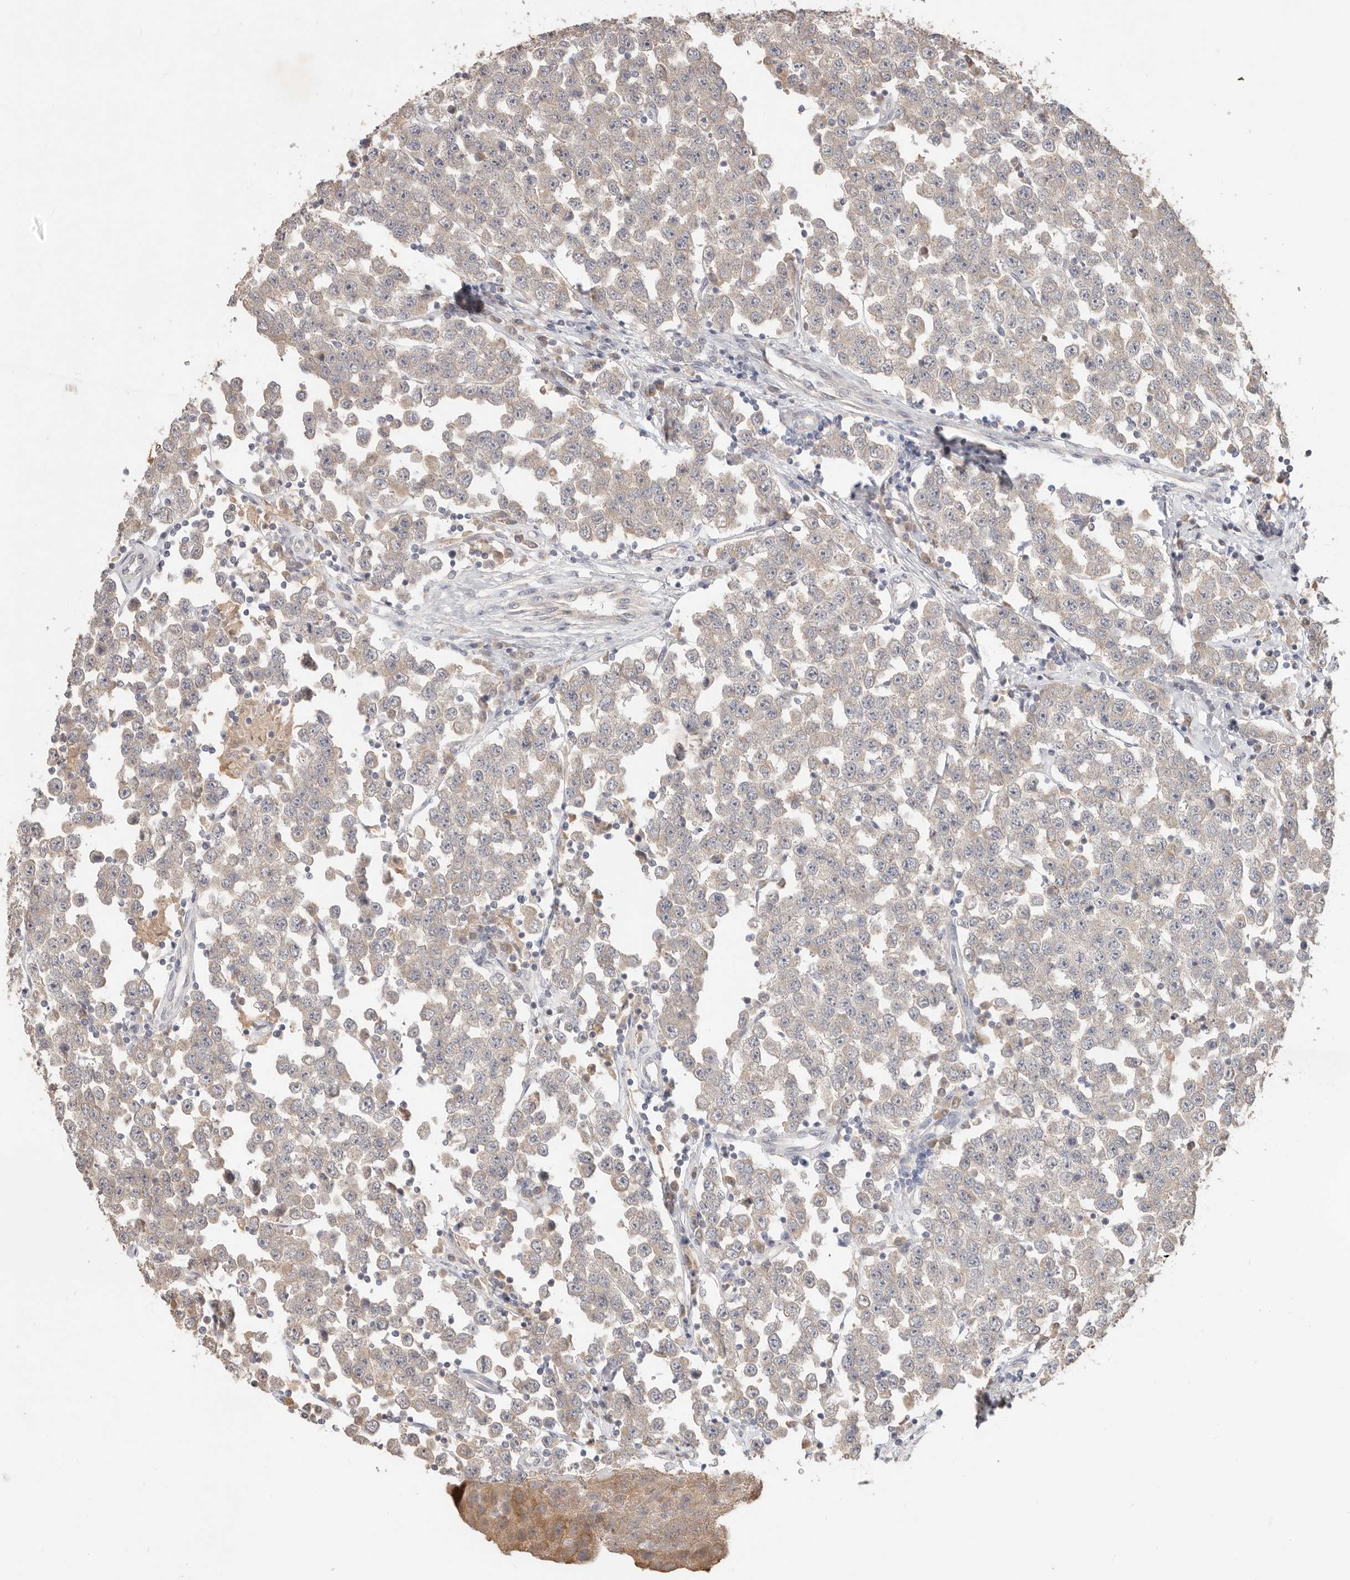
{"staining": {"intensity": "weak", "quantity": ">75%", "location": "cytoplasmic/membranous"}, "tissue": "testis cancer", "cell_type": "Tumor cells", "image_type": "cancer", "snomed": [{"axis": "morphology", "description": "Seminoma, NOS"}, {"axis": "topography", "description": "Testis"}], "caption": "DAB (3,3'-diaminobenzidine) immunohistochemical staining of testis seminoma exhibits weak cytoplasmic/membranous protein positivity in approximately >75% of tumor cells.", "gene": "MTFR2", "patient": {"sex": "male", "age": 28}}